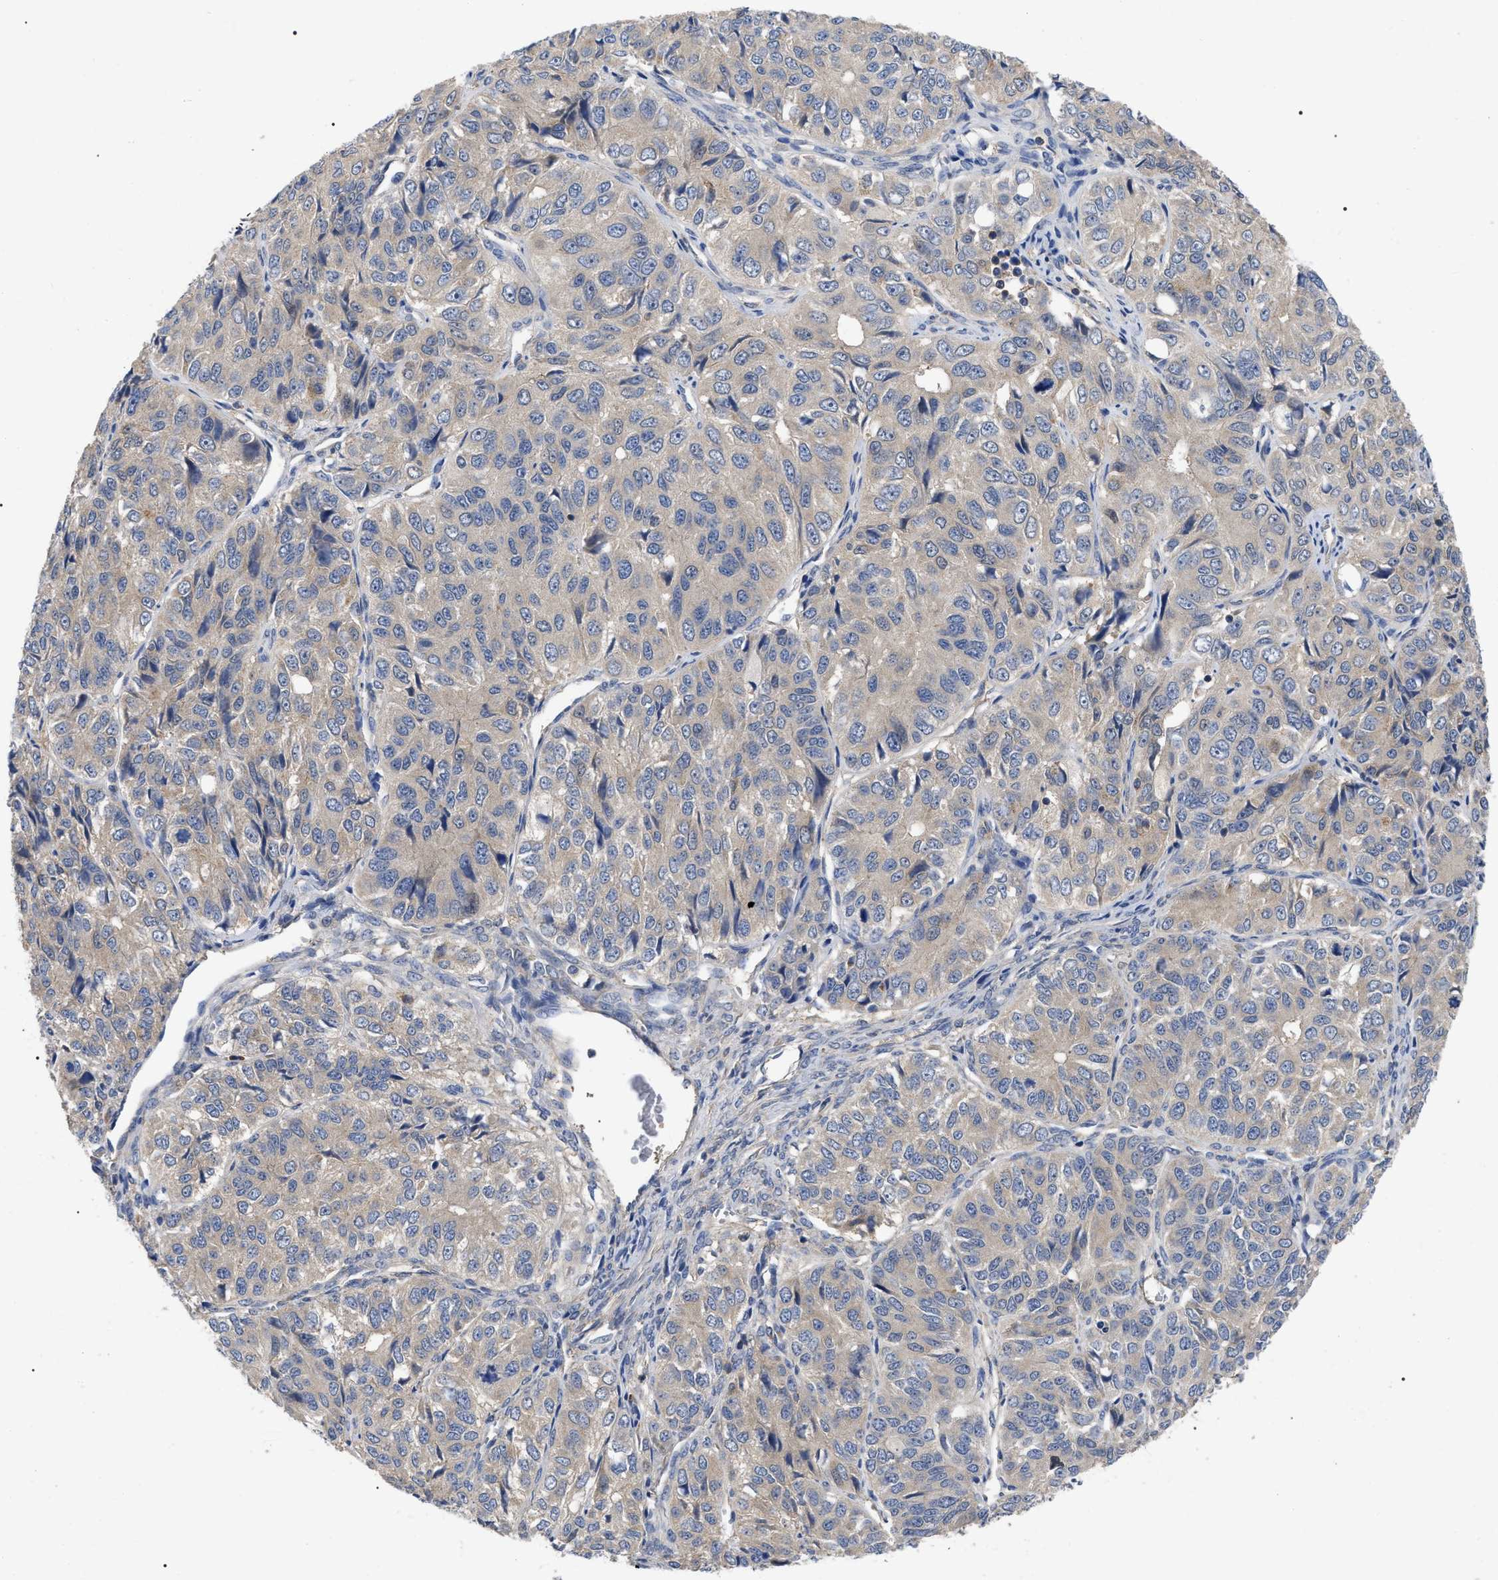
{"staining": {"intensity": "weak", "quantity": "<25%", "location": "cytoplasmic/membranous"}, "tissue": "ovarian cancer", "cell_type": "Tumor cells", "image_type": "cancer", "snomed": [{"axis": "morphology", "description": "Carcinoma, endometroid"}, {"axis": "topography", "description": "Ovary"}], "caption": "Immunohistochemical staining of endometroid carcinoma (ovarian) displays no significant staining in tumor cells. (Immunohistochemistry, brightfield microscopy, high magnification).", "gene": "RAP1GDS1", "patient": {"sex": "female", "age": 51}}